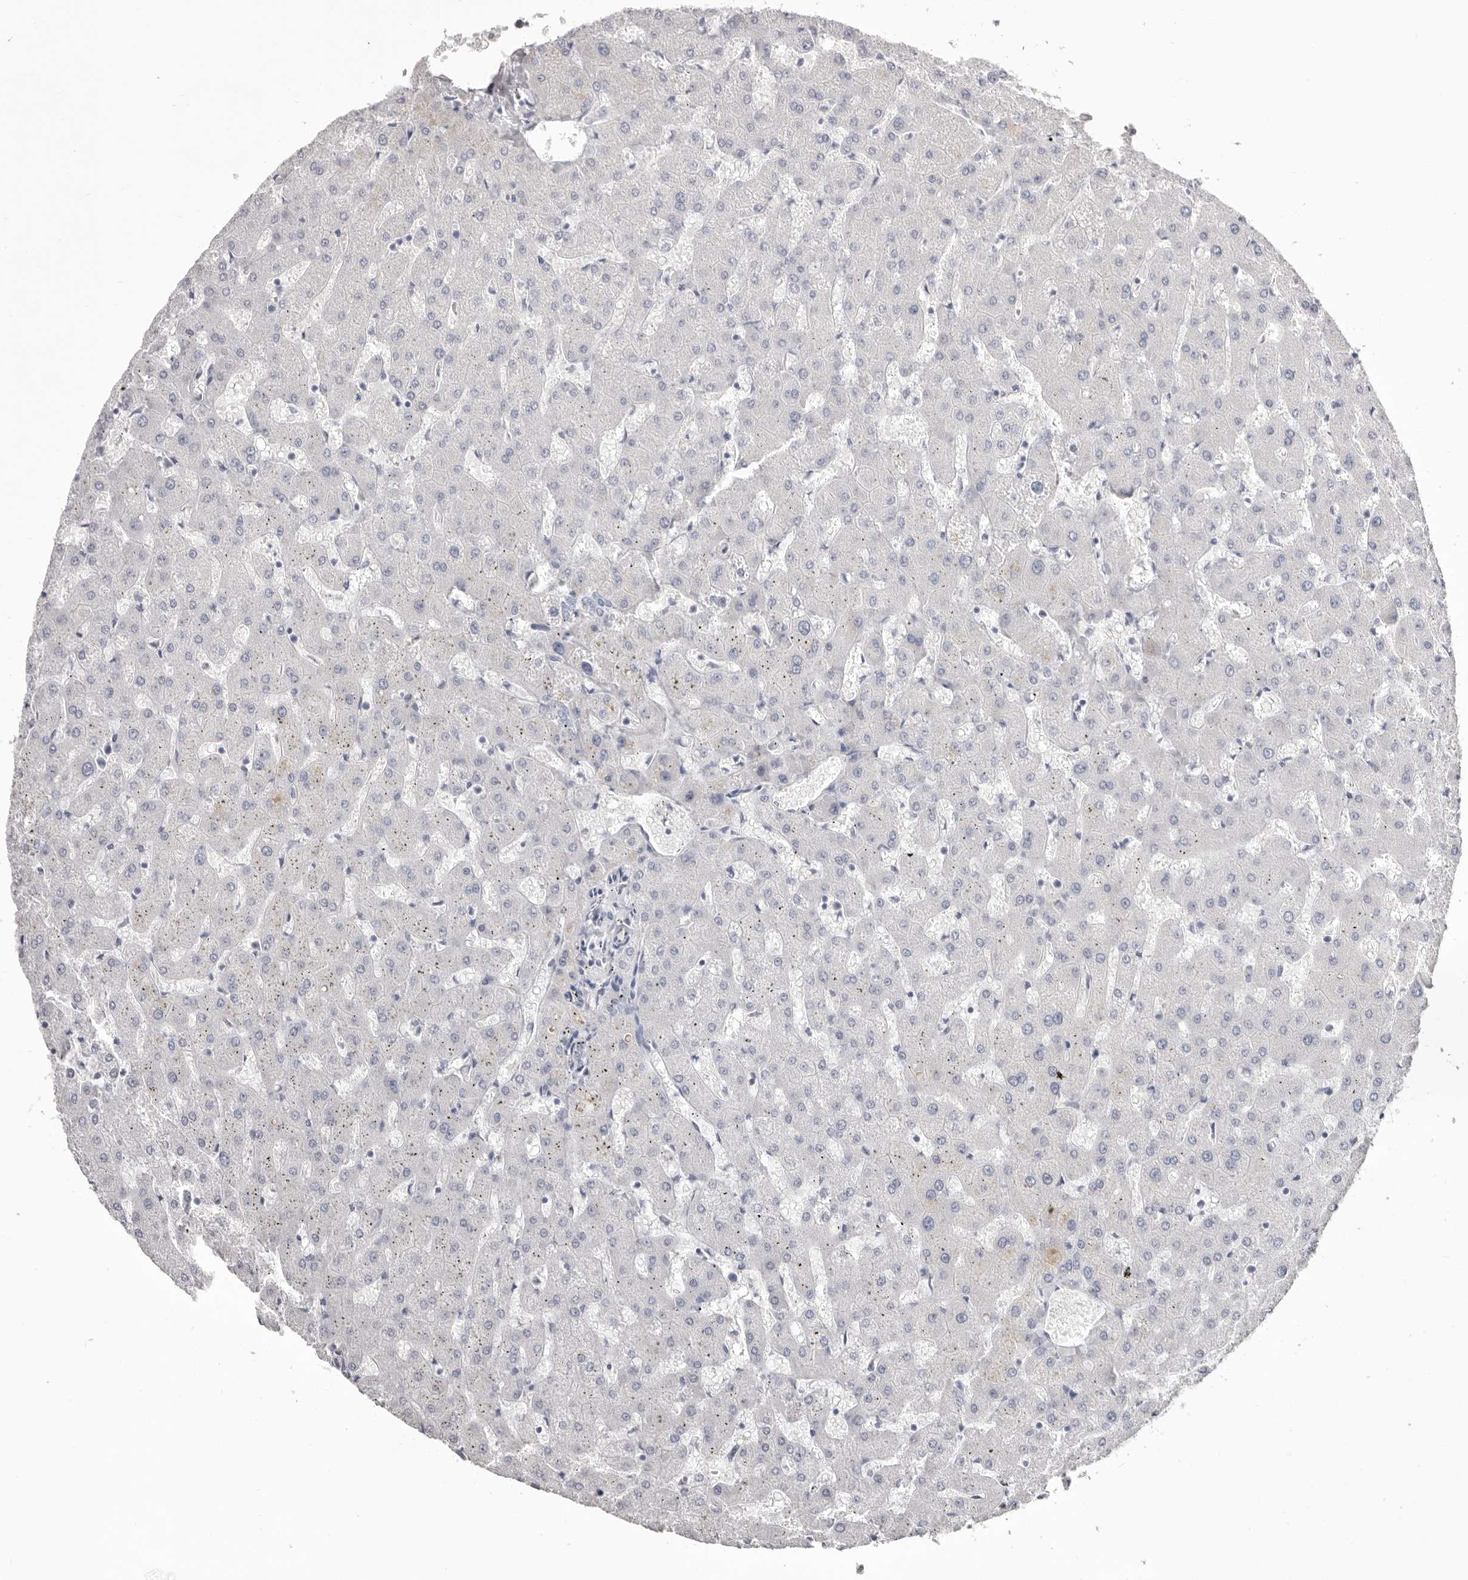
{"staining": {"intensity": "negative", "quantity": "none", "location": "none"}, "tissue": "liver", "cell_type": "Cholangiocytes", "image_type": "normal", "snomed": [{"axis": "morphology", "description": "Normal tissue, NOS"}, {"axis": "topography", "description": "Liver"}], "caption": "The photomicrograph demonstrates no significant staining in cholangiocytes of liver. (DAB IHC with hematoxylin counter stain).", "gene": "LPO", "patient": {"sex": "female", "age": 63}}